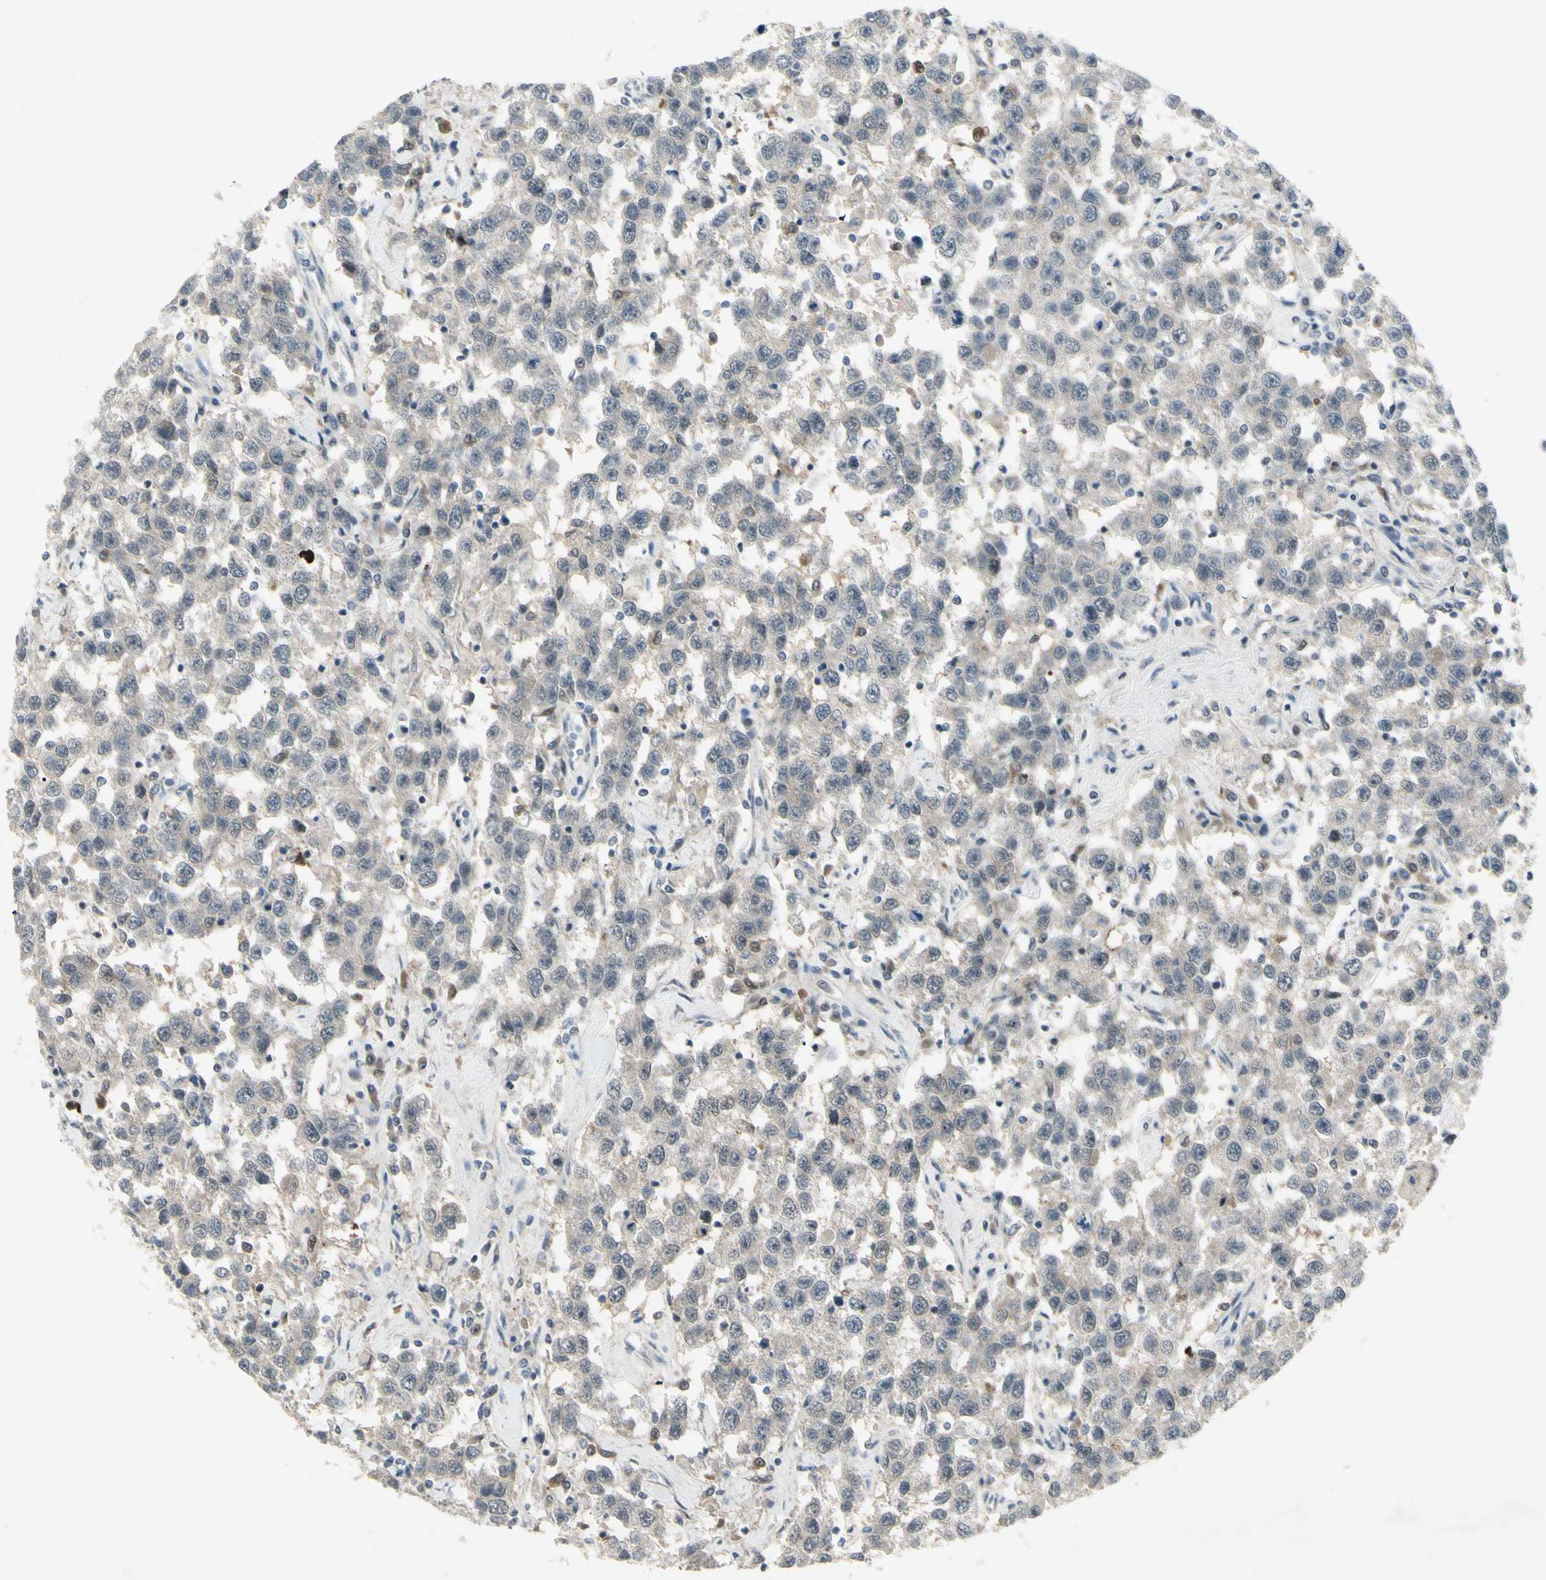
{"staining": {"intensity": "negative", "quantity": "none", "location": "none"}, "tissue": "testis cancer", "cell_type": "Tumor cells", "image_type": "cancer", "snomed": [{"axis": "morphology", "description": "Seminoma, NOS"}, {"axis": "topography", "description": "Testis"}], "caption": "Tumor cells are negative for brown protein staining in testis cancer.", "gene": "ETNK1", "patient": {"sex": "male", "age": 41}}